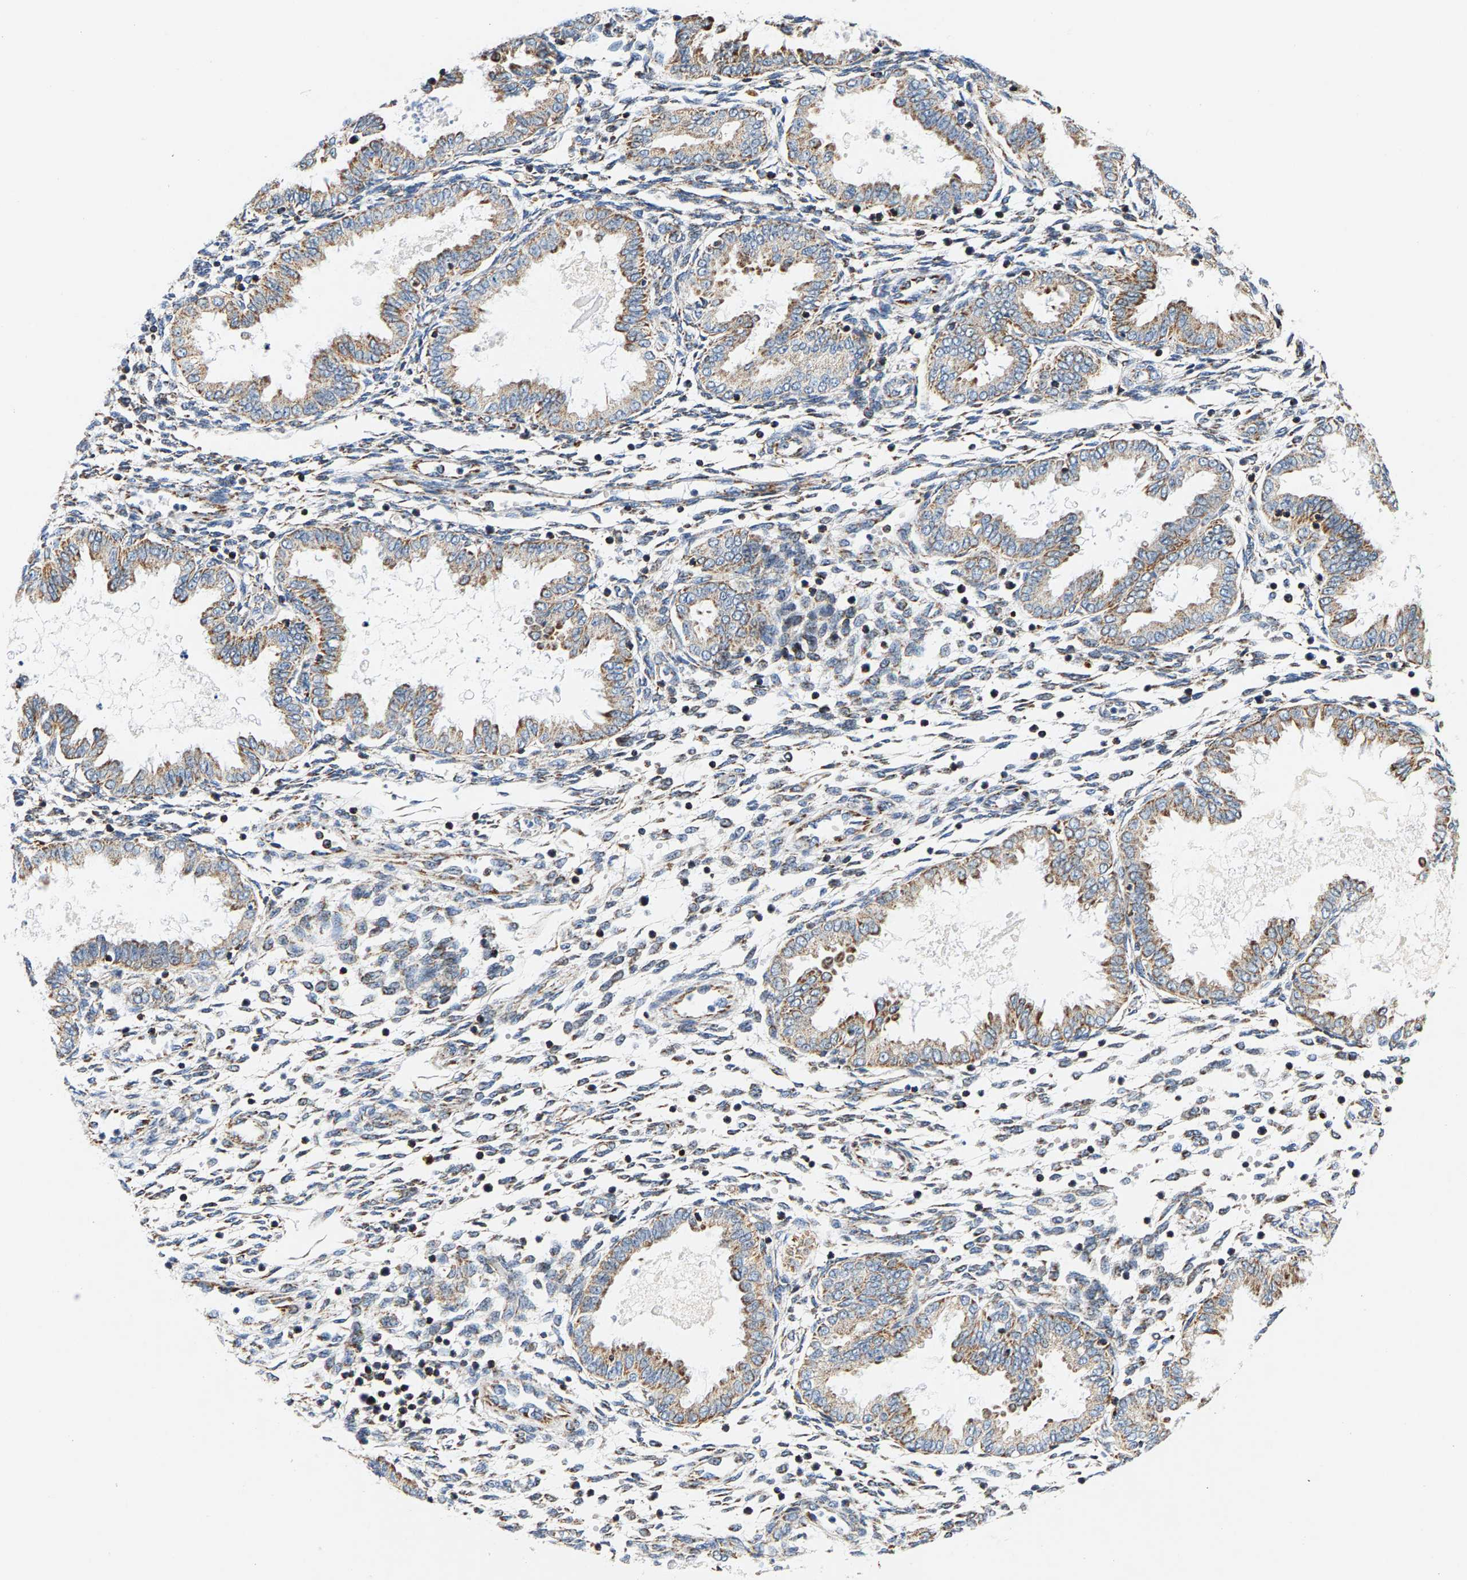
{"staining": {"intensity": "moderate", "quantity": "25%-75%", "location": "cytoplasmic/membranous"}, "tissue": "endometrium", "cell_type": "Cells in endometrial stroma", "image_type": "normal", "snomed": [{"axis": "morphology", "description": "Normal tissue, NOS"}, {"axis": "topography", "description": "Endometrium"}], "caption": "IHC histopathology image of benign endometrium stained for a protein (brown), which demonstrates medium levels of moderate cytoplasmic/membranous positivity in about 25%-75% of cells in endometrial stroma.", "gene": "PDE1A", "patient": {"sex": "female", "age": 33}}